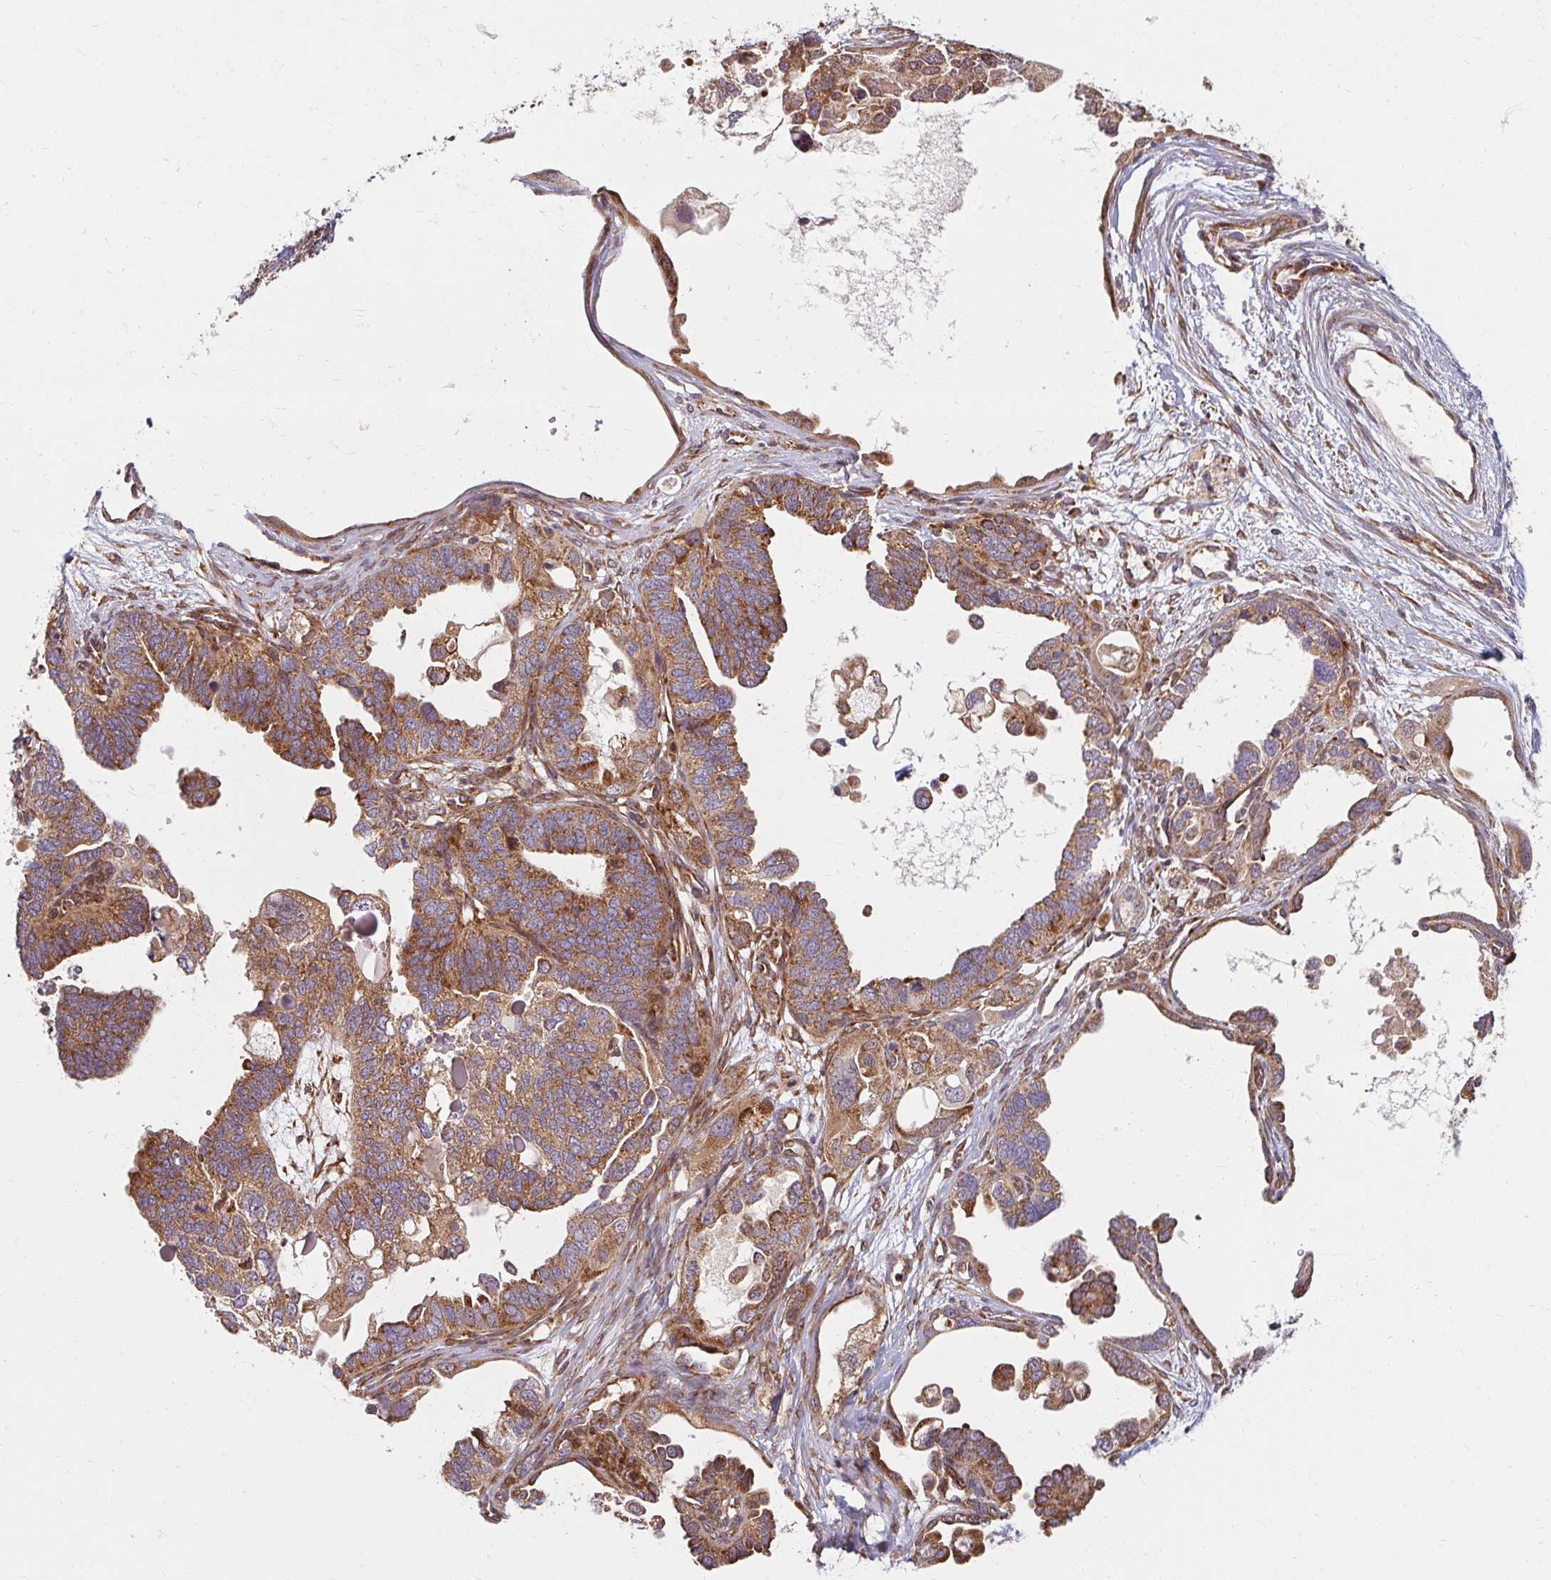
{"staining": {"intensity": "moderate", "quantity": ">75%", "location": "cytoplasmic/membranous"}, "tissue": "ovarian cancer", "cell_type": "Tumor cells", "image_type": "cancer", "snomed": [{"axis": "morphology", "description": "Cystadenocarcinoma, serous, NOS"}, {"axis": "topography", "description": "Ovary"}], "caption": "Immunohistochemical staining of human ovarian cancer (serous cystadenocarcinoma) demonstrates medium levels of moderate cytoplasmic/membranous protein staining in about >75% of tumor cells.", "gene": "BTF3", "patient": {"sex": "female", "age": 51}}